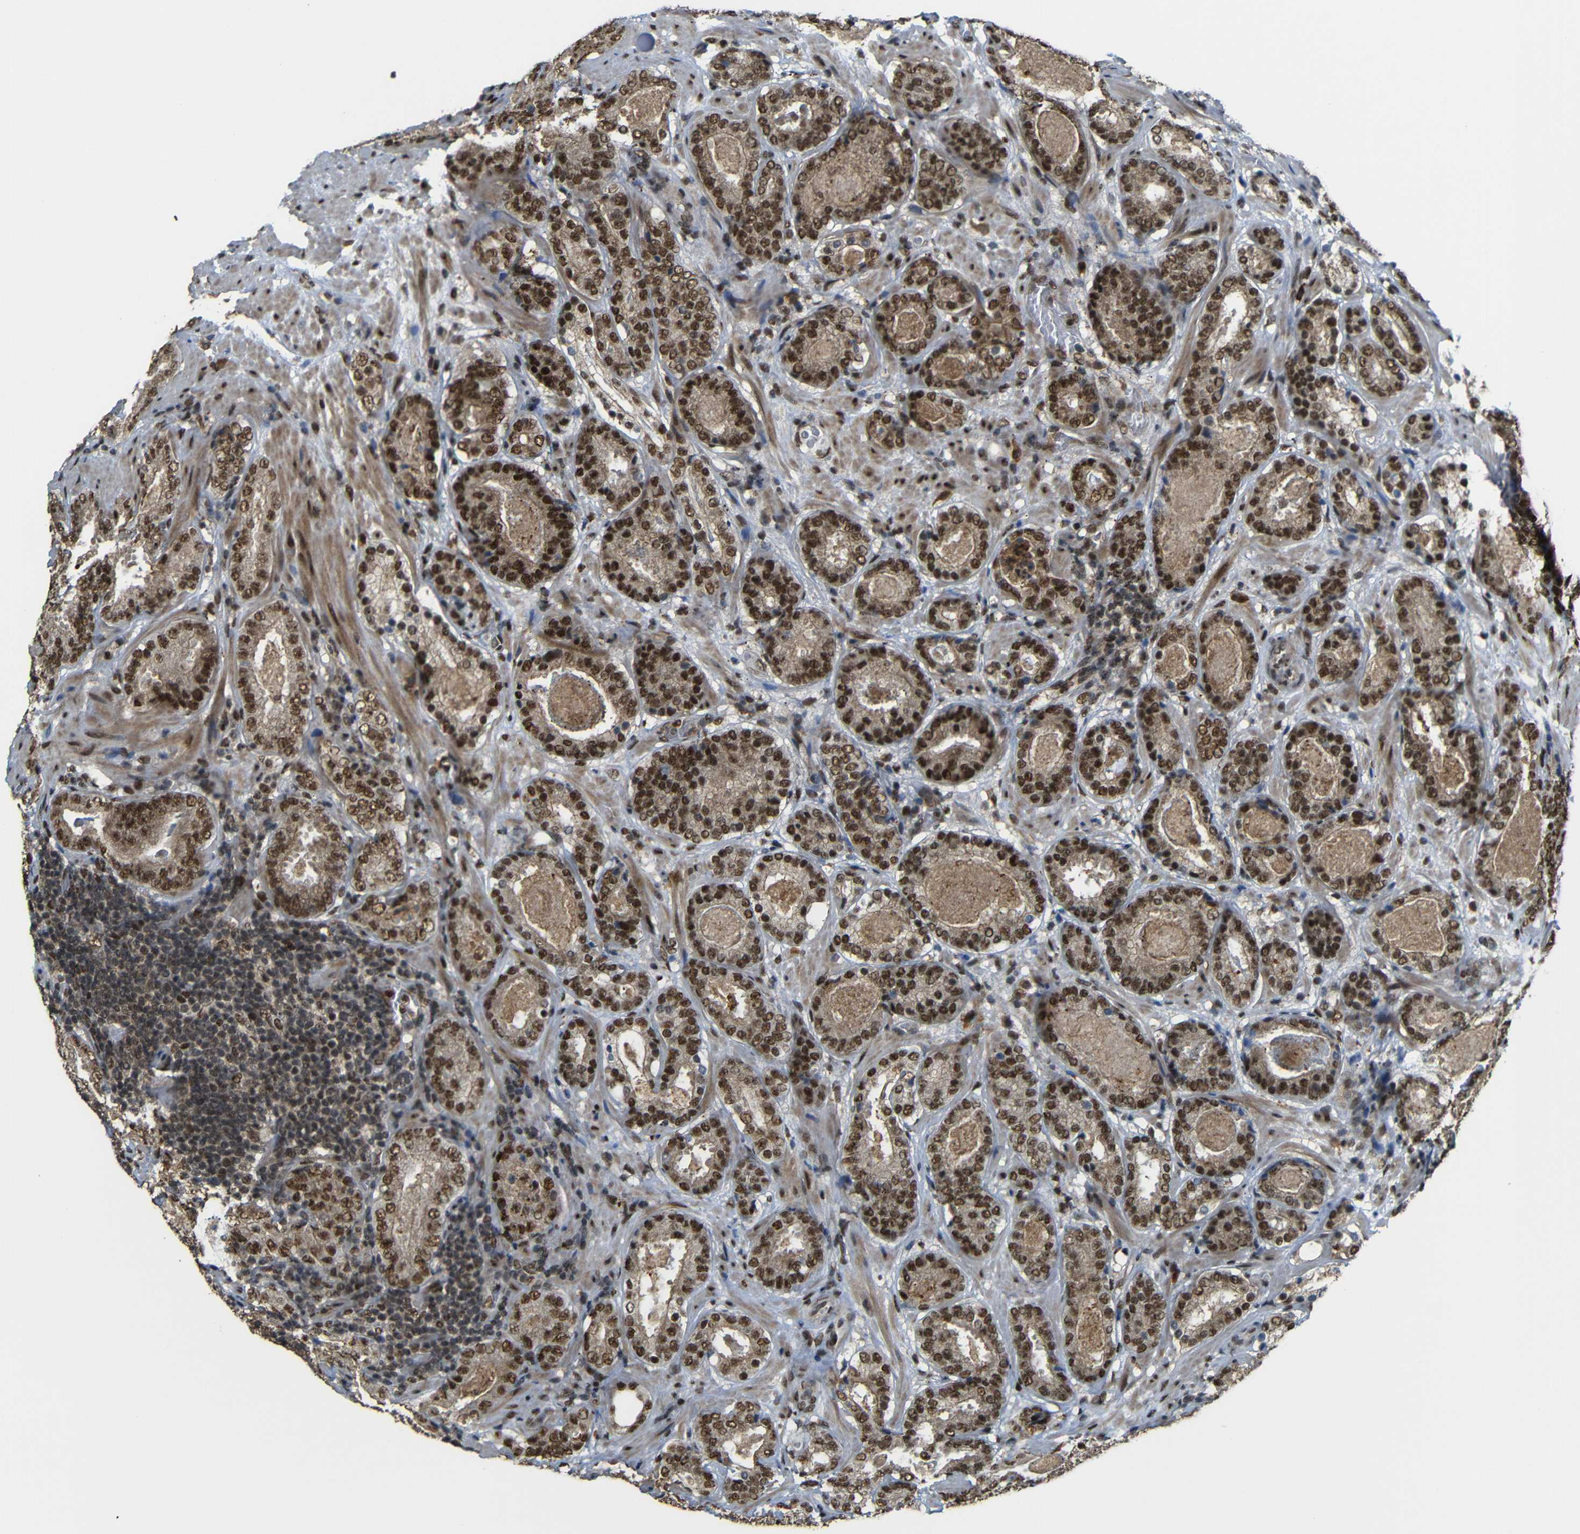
{"staining": {"intensity": "strong", "quantity": ">75%", "location": "cytoplasmic/membranous,nuclear"}, "tissue": "prostate cancer", "cell_type": "Tumor cells", "image_type": "cancer", "snomed": [{"axis": "morphology", "description": "Adenocarcinoma, Low grade"}, {"axis": "topography", "description": "Prostate"}], "caption": "Brown immunohistochemical staining in human prostate cancer (adenocarcinoma (low-grade)) demonstrates strong cytoplasmic/membranous and nuclear staining in approximately >75% of tumor cells. The protein is shown in brown color, while the nuclei are stained blue.", "gene": "TCF7L2", "patient": {"sex": "male", "age": 69}}